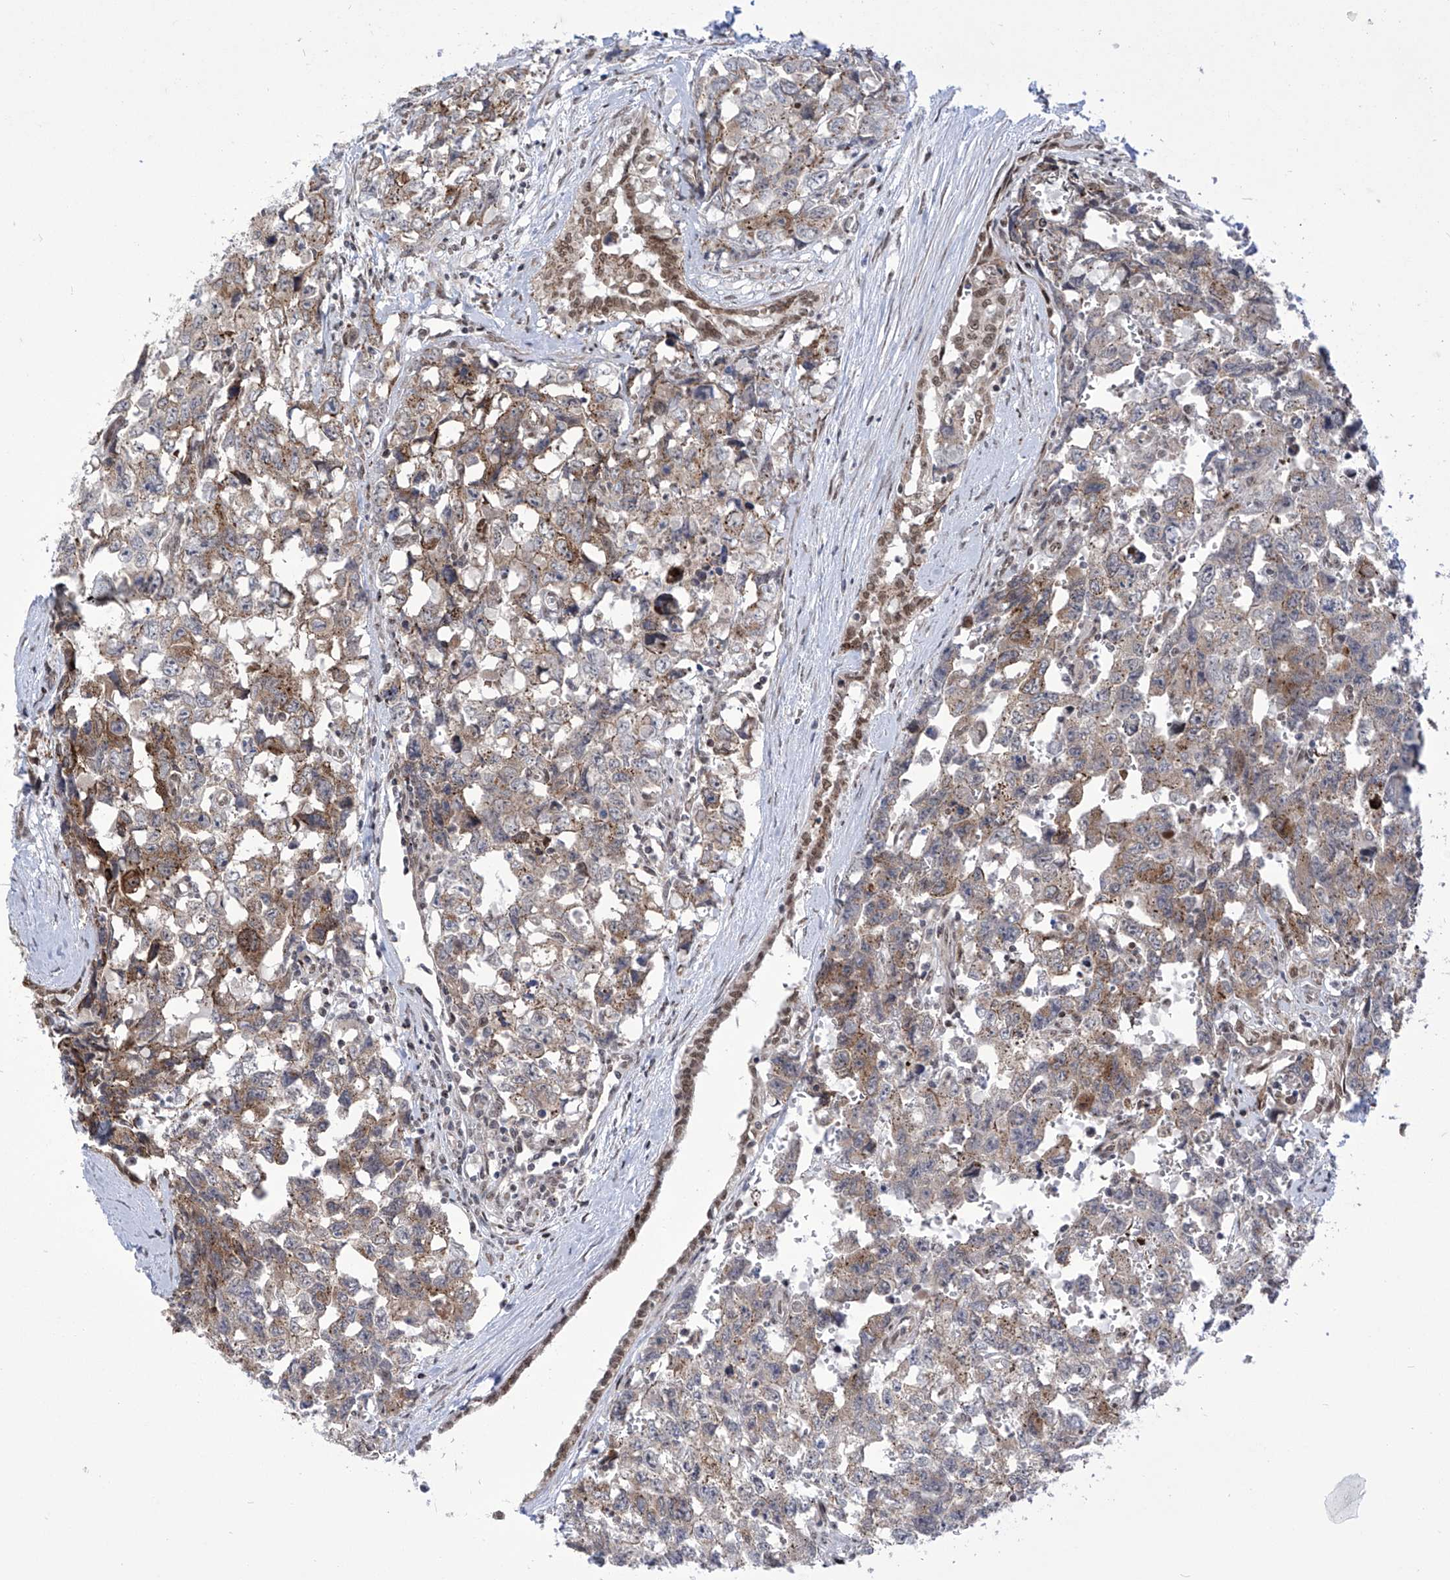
{"staining": {"intensity": "moderate", "quantity": "25%-75%", "location": "cytoplasmic/membranous"}, "tissue": "testis cancer", "cell_type": "Tumor cells", "image_type": "cancer", "snomed": [{"axis": "morphology", "description": "Carcinoma, Embryonal, NOS"}, {"axis": "topography", "description": "Testis"}], "caption": "IHC of testis cancer (embryonal carcinoma) shows medium levels of moderate cytoplasmic/membranous expression in approximately 25%-75% of tumor cells.", "gene": "CEP290", "patient": {"sex": "male", "age": 31}}